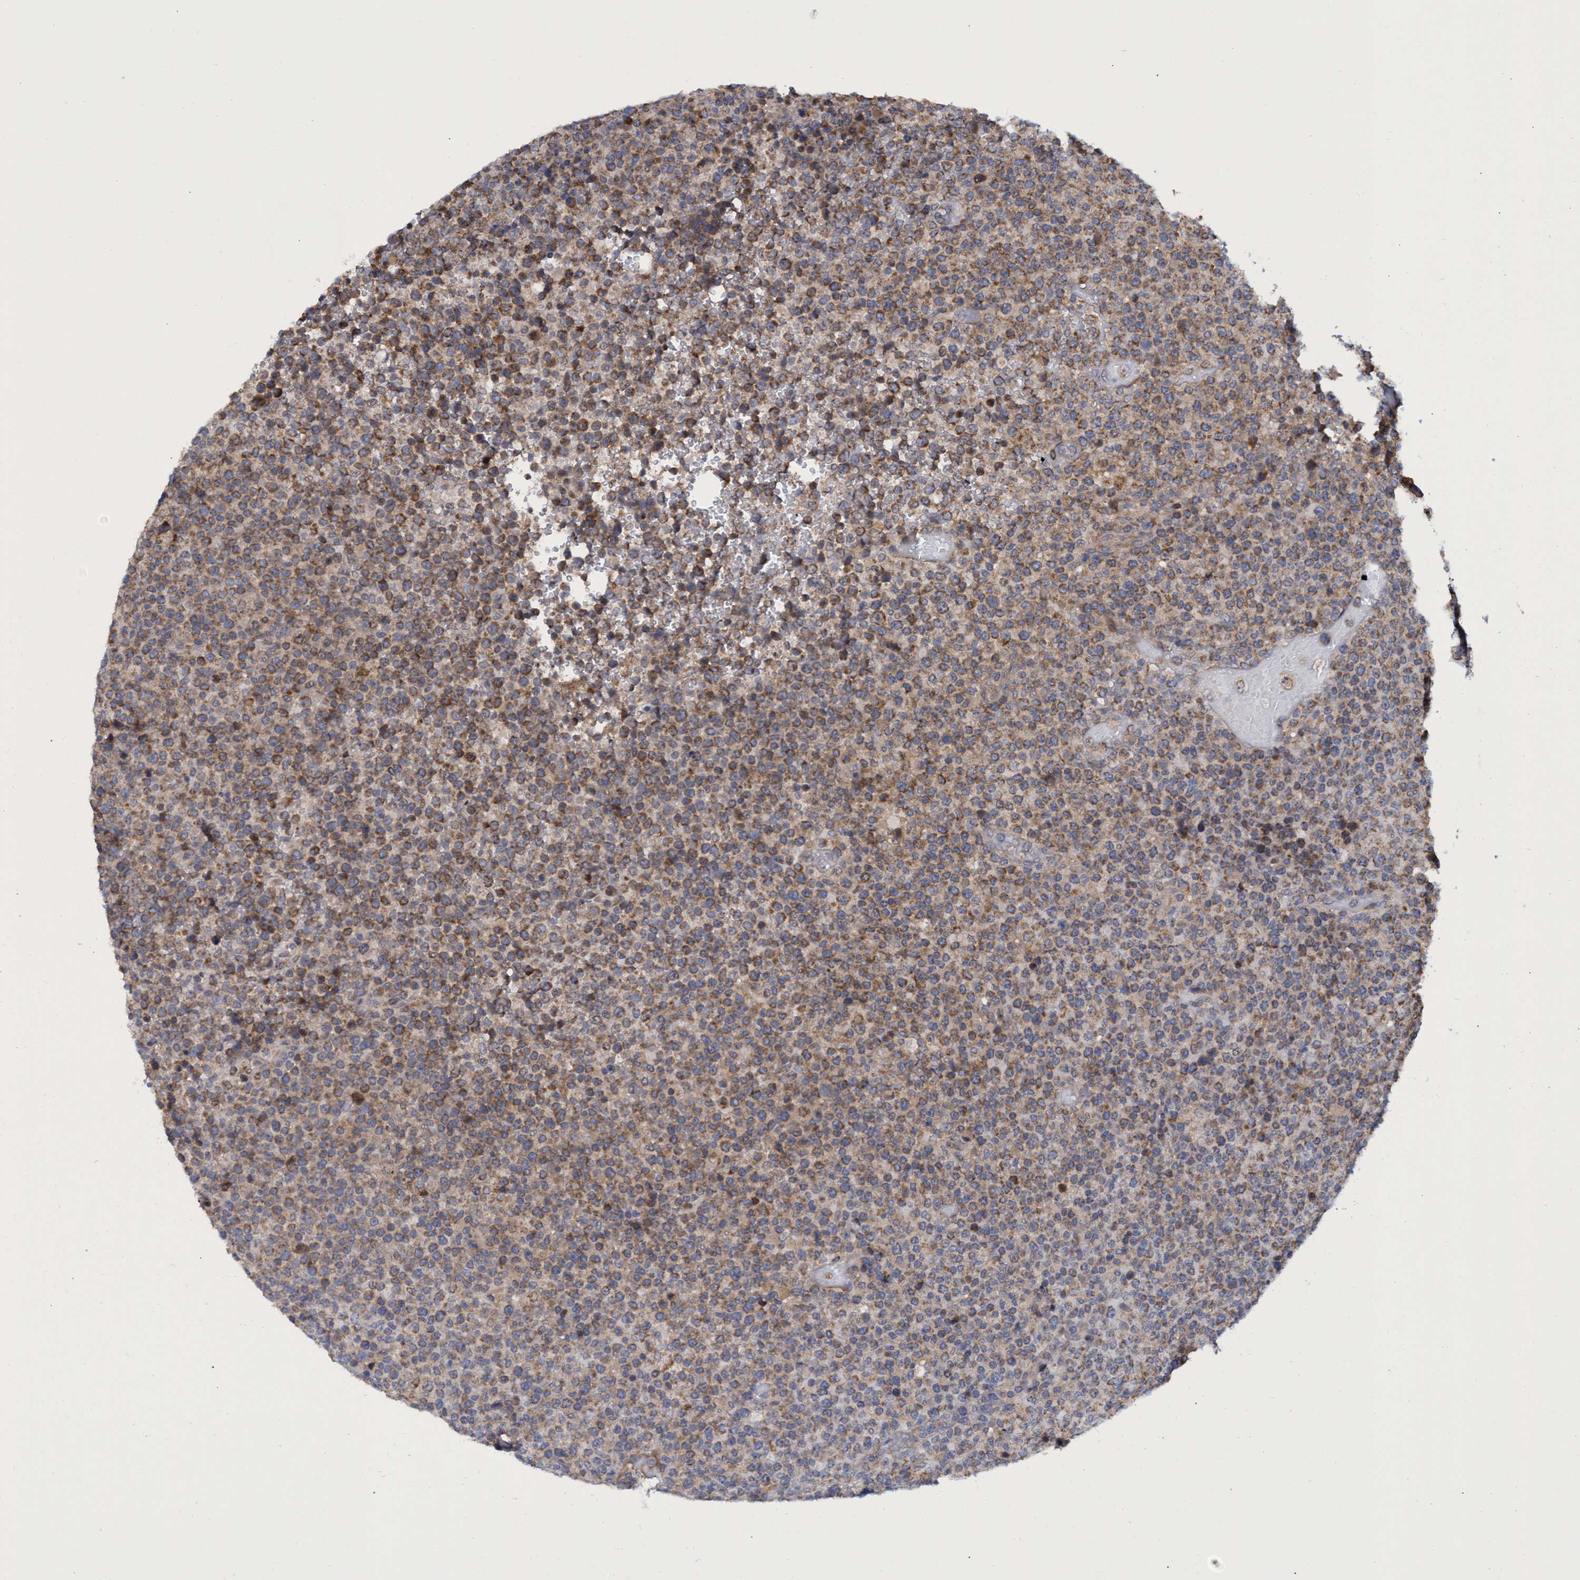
{"staining": {"intensity": "moderate", "quantity": ">75%", "location": "cytoplasmic/membranous"}, "tissue": "lymphoma", "cell_type": "Tumor cells", "image_type": "cancer", "snomed": [{"axis": "morphology", "description": "Malignant lymphoma, non-Hodgkin's type, High grade"}, {"axis": "topography", "description": "Lymph node"}], "caption": "A brown stain labels moderate cytoplasmic/membranous staining of a protein in lymphoma tumor cells.", "gene": "NAT16", "patient": {"sex": "male", "age": 13}}